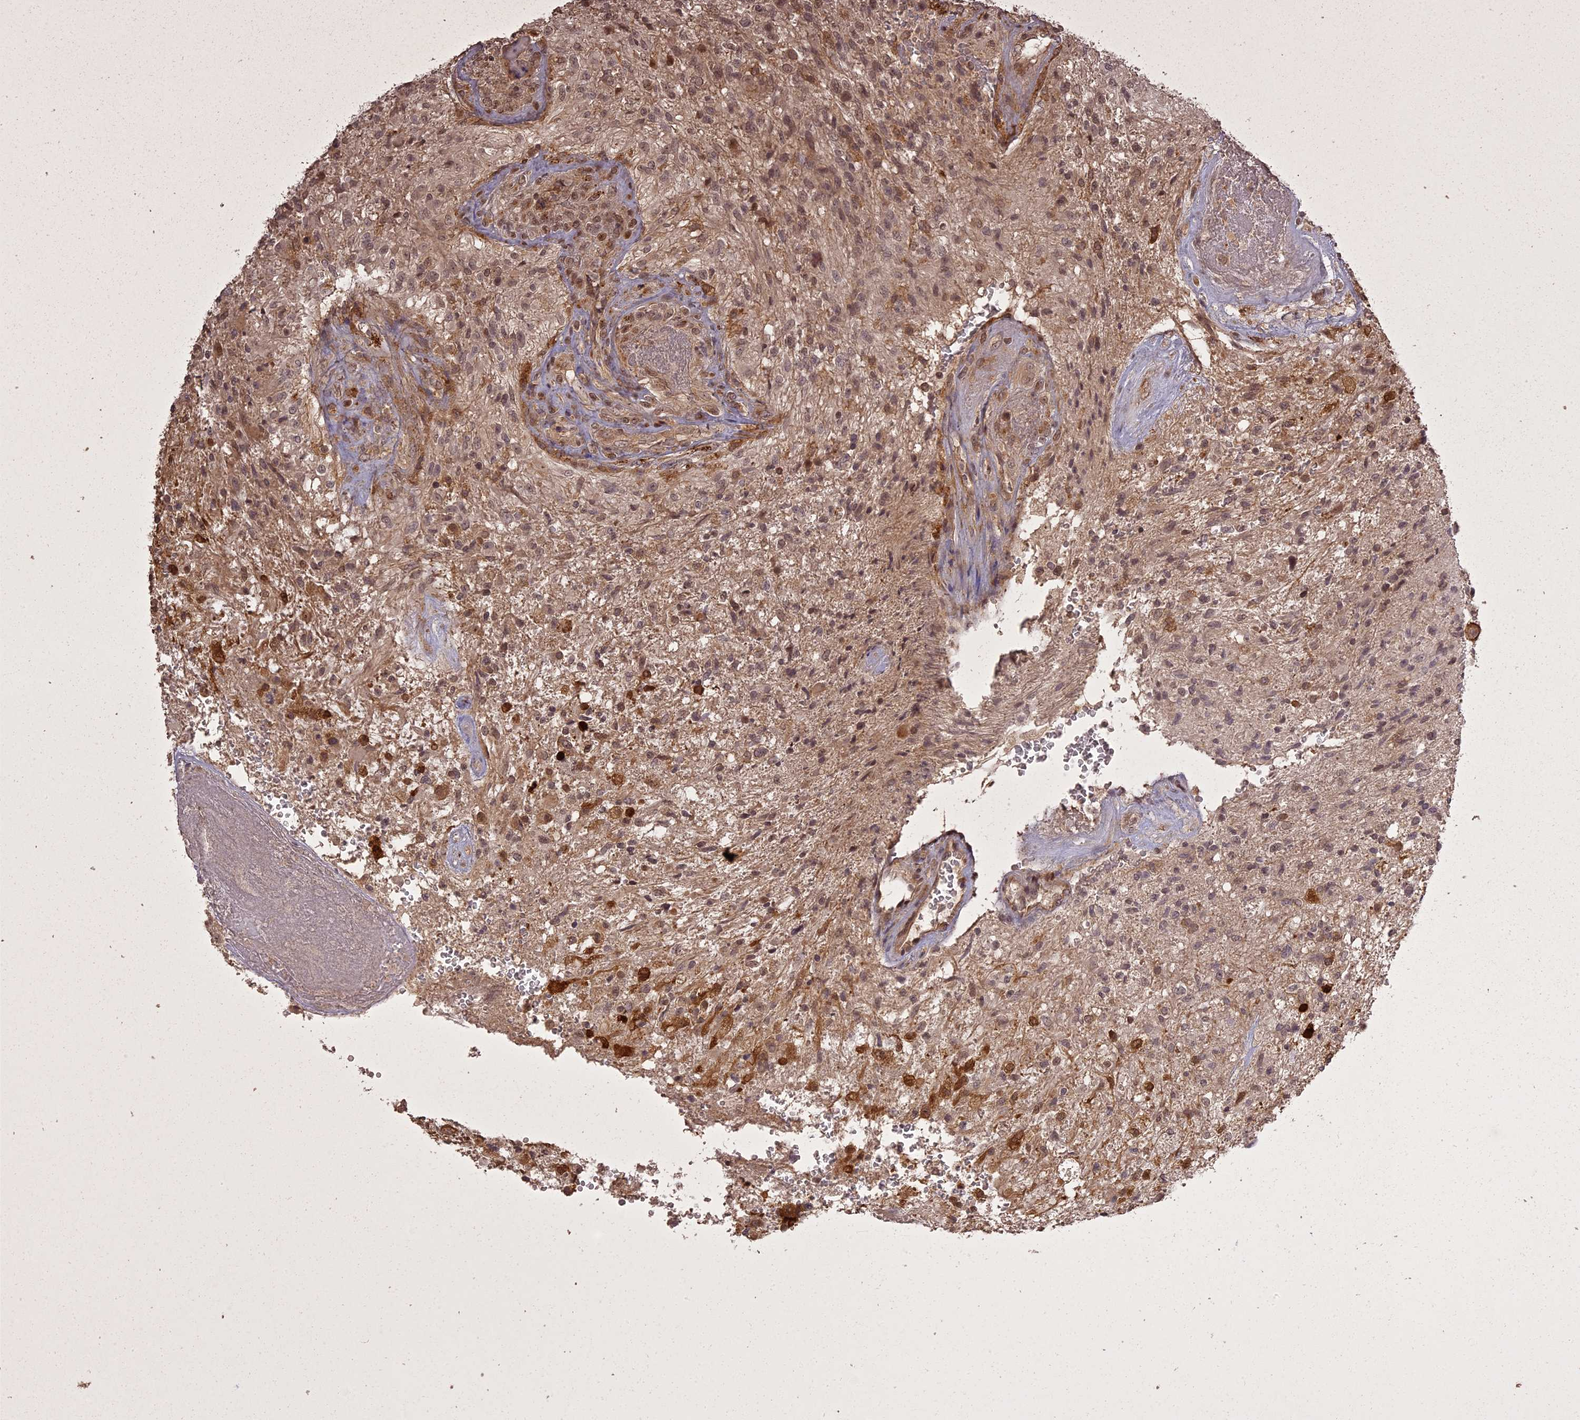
{"staining": {"intensity": "moderate", "quantity": "<25%", "location": "nuclear"}, "tissue": "glioma", "cell_type": "Tumor cells", "image_type": "cancer", "snomed": [{"axis": "morphology", "description": "Glioma, malignant, High grade"}, {"axis": "topography", "description": "Brain"}], "caption": "Human high-grade glioma (malignant) stained with a brown dye reveals moderate nuclear positive staining in about <25% of tumor cells.", "gene": "ING5", "patient": {"sex": "male", "age": 56}}